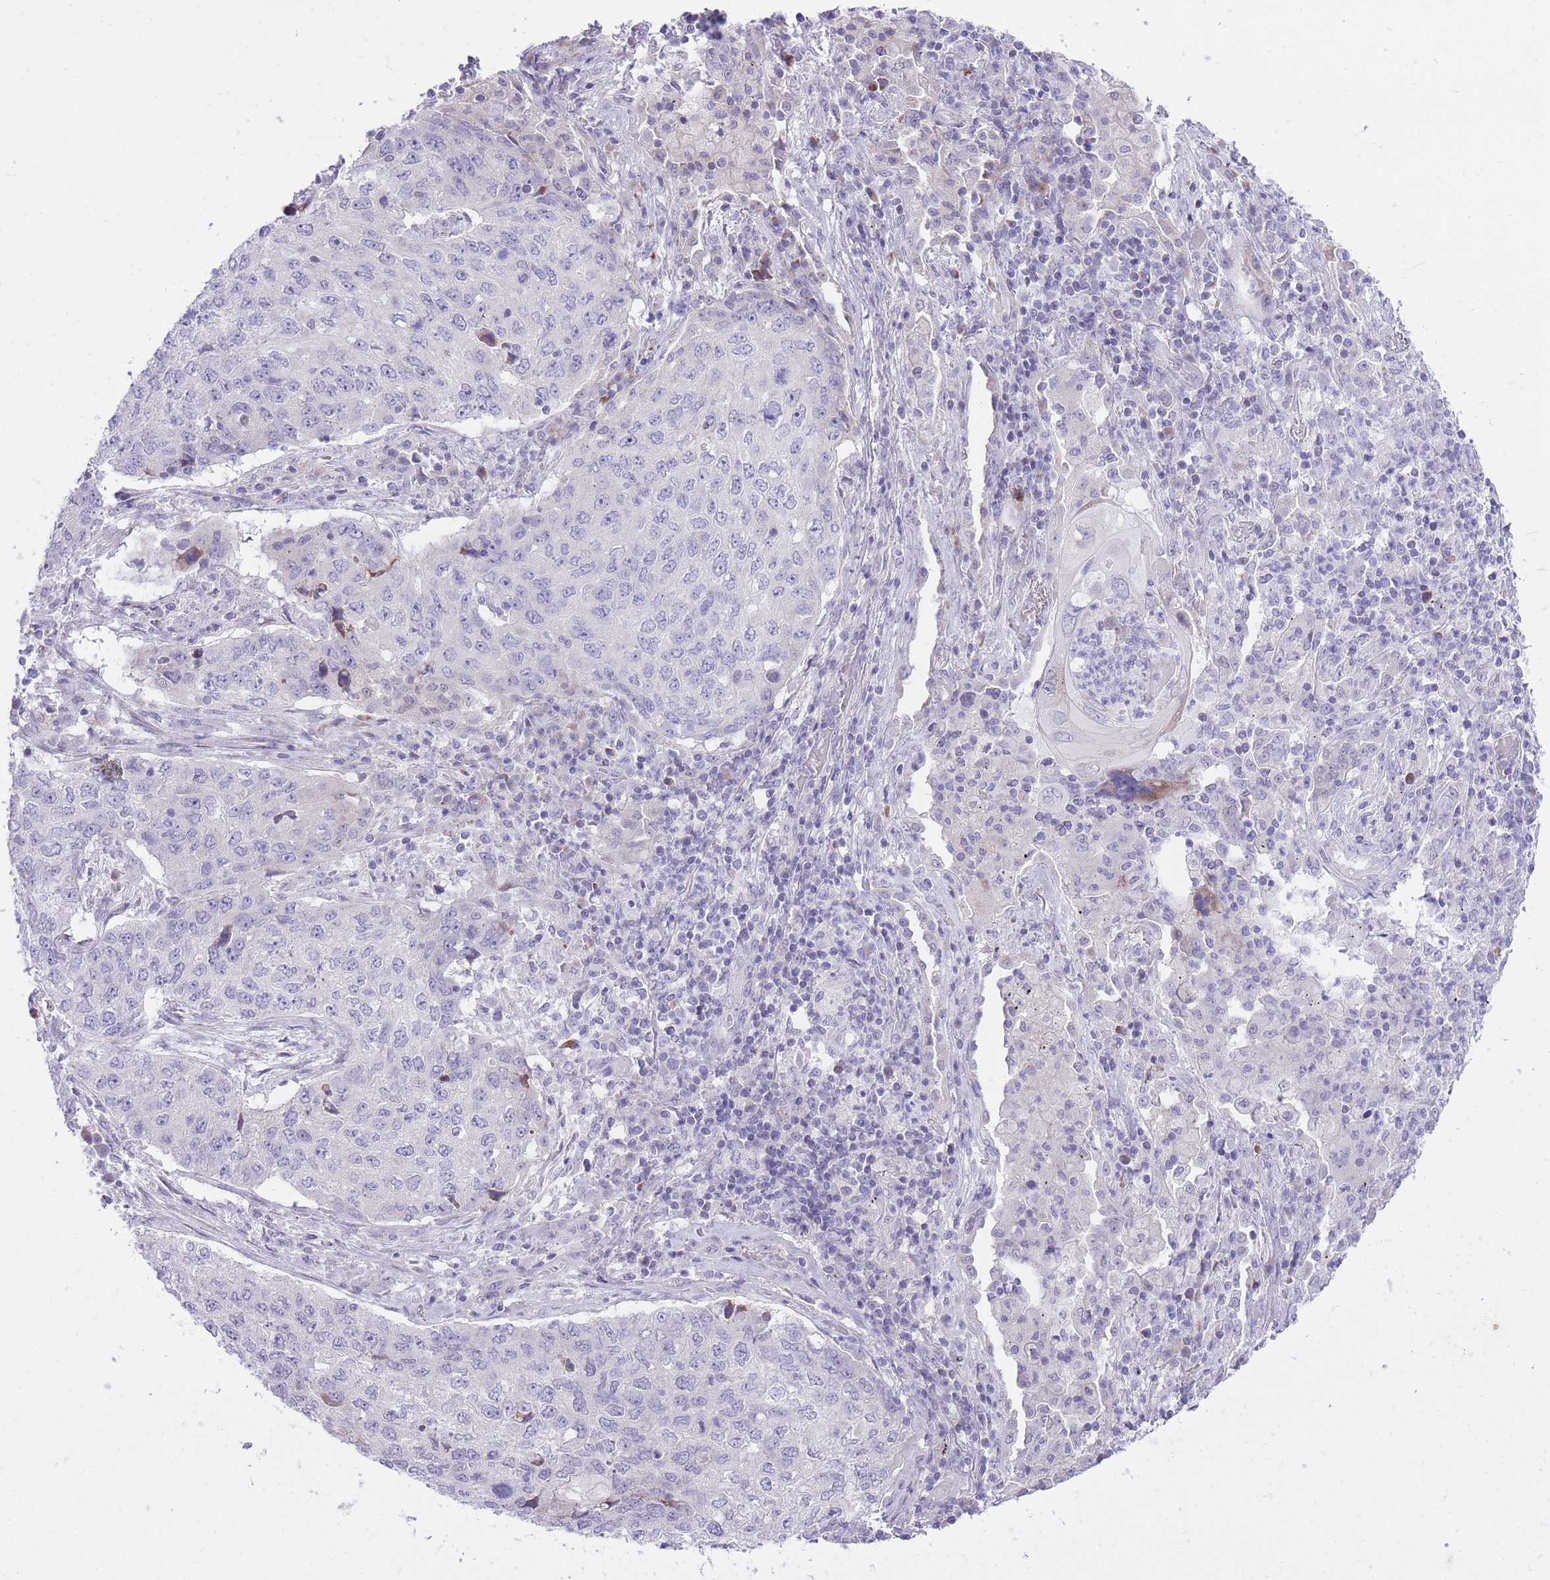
{"staining": {"intensity": "negative", "quantity": "none", "location": "none"}, "tissue": "lung cancer", "cell_type": "Tumor cells", "image_type": "cancer", "snomed": [{"axis": "morphology", "description": "Squamous cell carcinoma, NOS"}, {"axis": "topography", "description": "Lung"}], "caption": "There is no significant expression in tumor cells of lung cancer.", "gene": "DENND2D", "patient": {"sex": "female", "age": 63}}